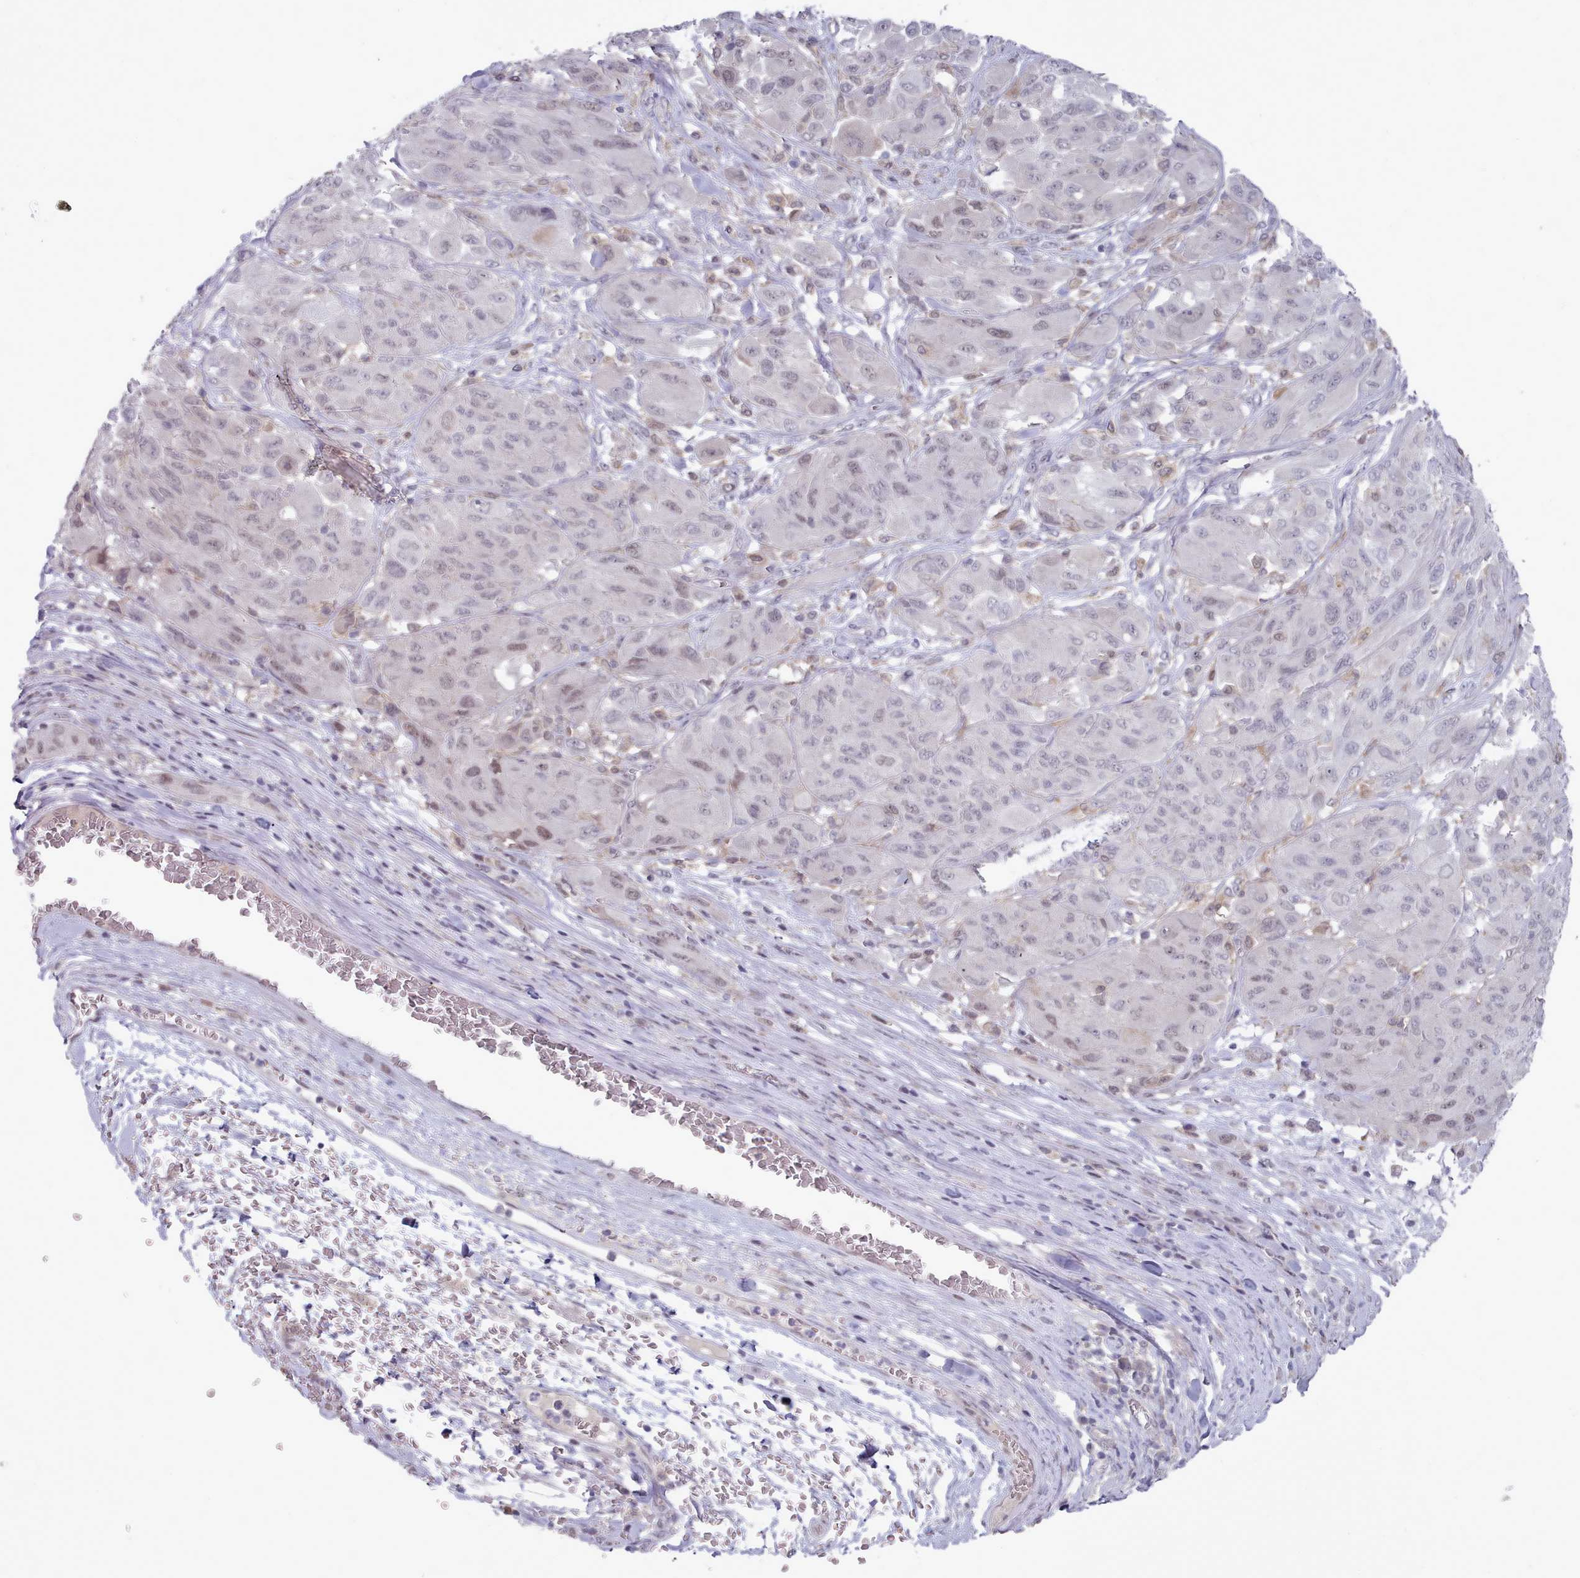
{"staining": {"intensity": "weak", "quantity": "<25%", "location": "nuclear"}, "tissue": "melanoma", "cell_type": "Tumor cells", "image_type": "cancer", "snomed": [{"axis": "morphology", "description": "Malignant melanoma, NOS"}, {"axis": "topography", "description": "Skin"}], "caption": "Tumor cells are negative for brown protein staining in malignant melanoma. (Brightfield microscopy of DAB (3,3'-diaminobenzidine) immunohistochemistry (IHC) at high magnification).", "gene": "GINS1", "patient": {"sex": "female", "age": 91}}